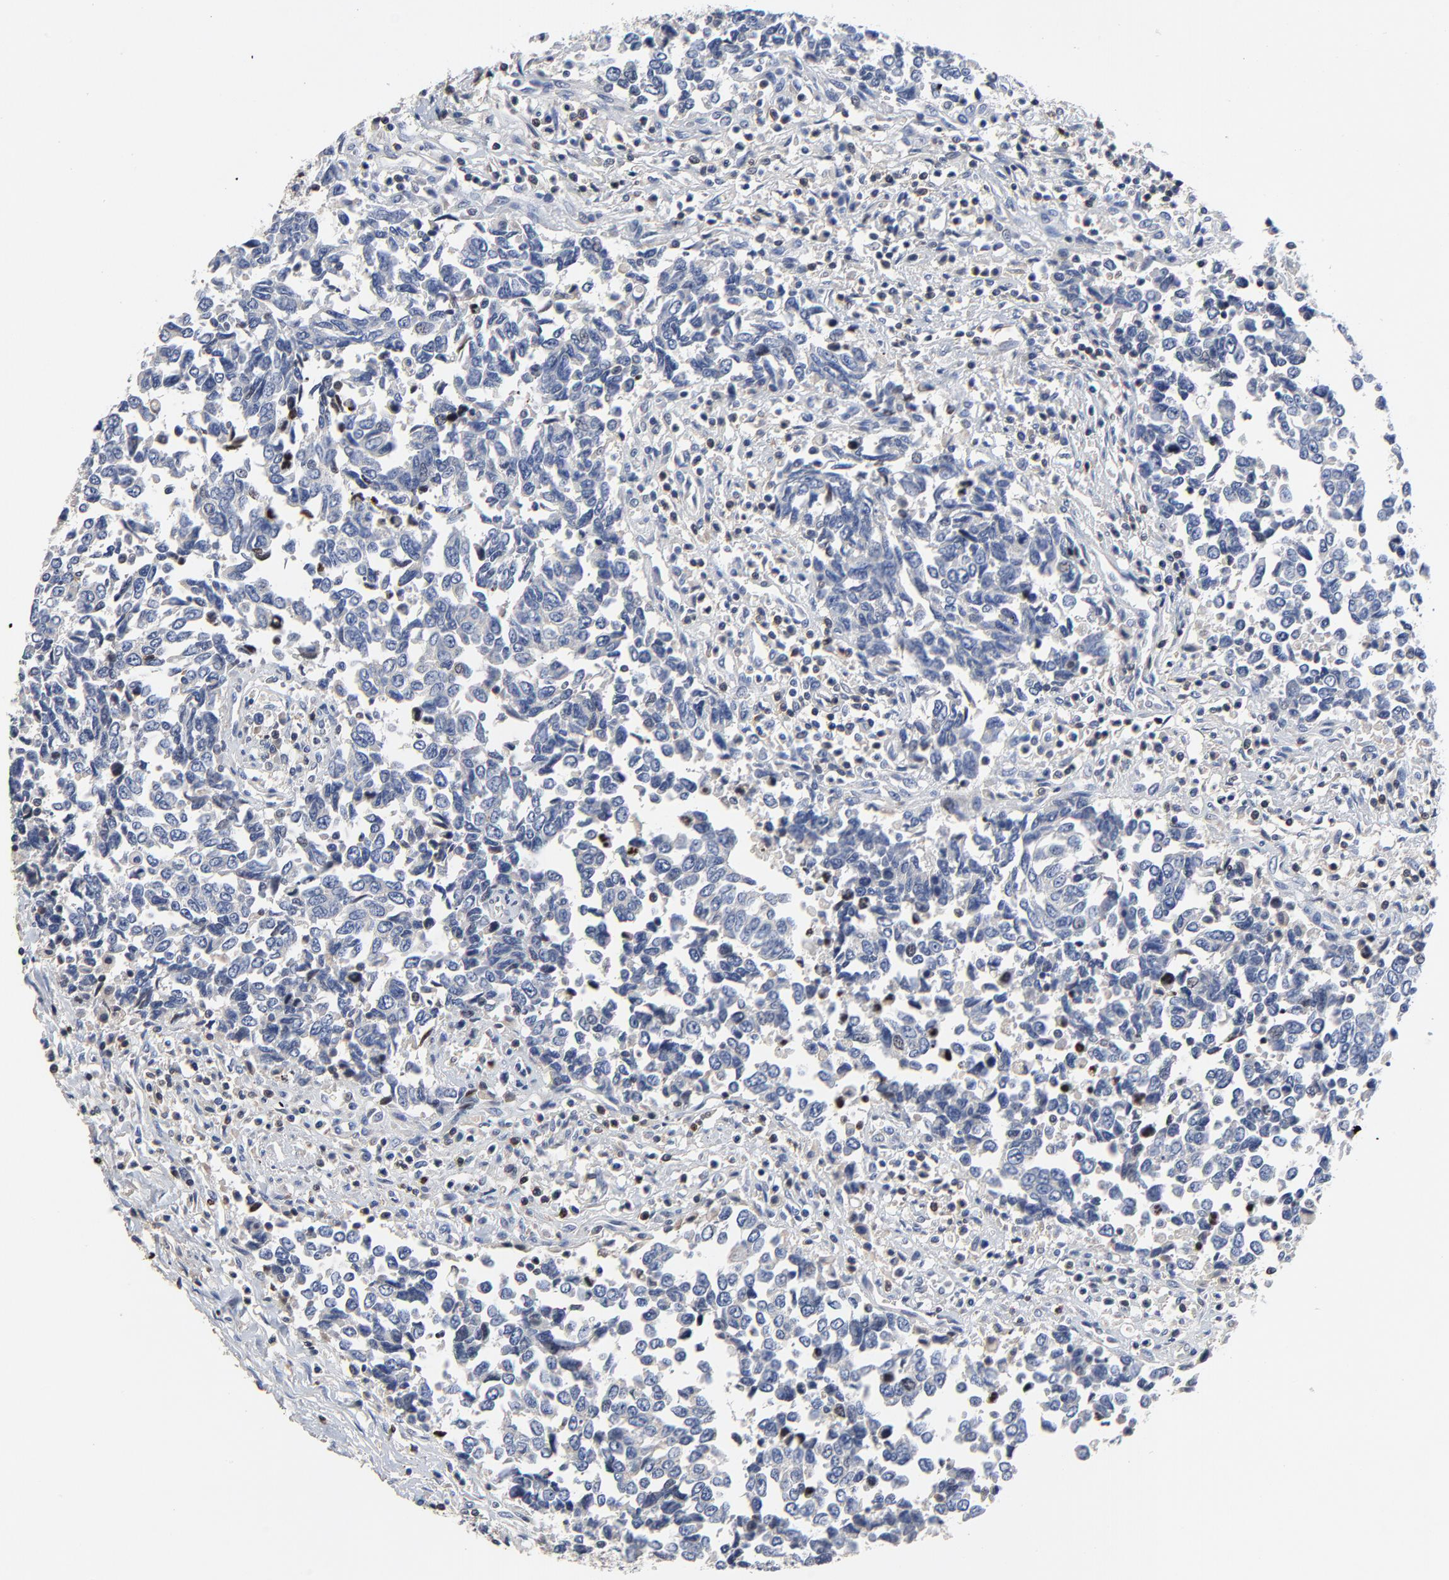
{"staining": {"intensity": "negative", "quantity": "none", "location": "none"}, "tissue": "urothelial cancer", "cell_type": "Tumor cells", "image_type": "cancer", "snomed": [{"axis": "morphology", "description": "Urothelial carcinoma, High grade"}, {"axis": "topography", "description": "Urinary bladder"}], "caption": "Micrograph shows no protein staining in tumor cells of urothelial cancer tissue. (Stains: DAB (3,3'-diaminobenzidine) IHC with hematoxylin counter stain, Microscopy: brightfield microscopy at high magnification).", "gene": "SKAP1", "patient": {"sex": "male", "age": 86}}